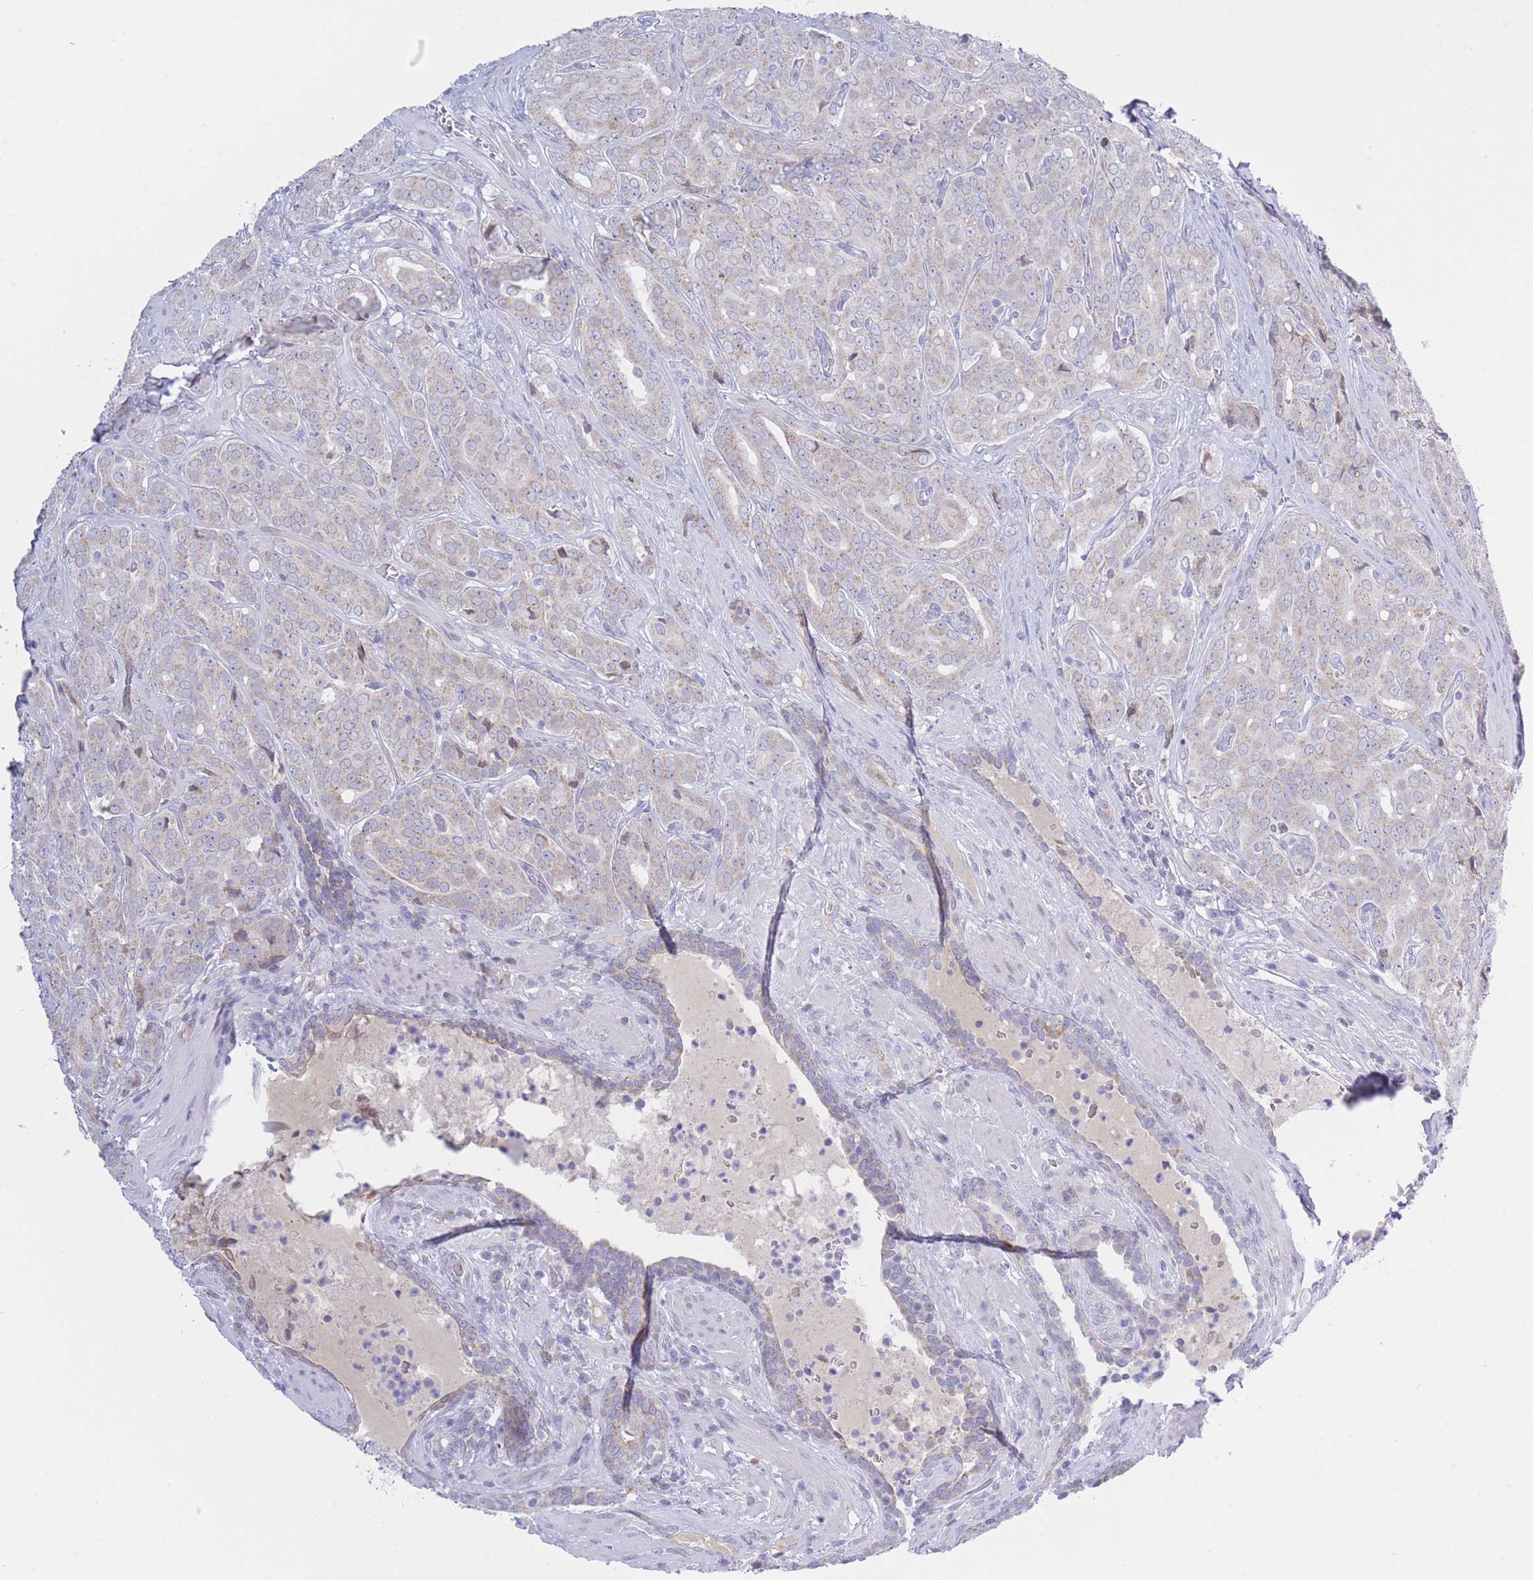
{"staining": {"intensity": "negative", "quantity": "none", "location": "none"}, "tissue": "prostate cancer", "cell_type": "Tumor cells", "image_type": "cancer", "snomed": [{"axis": "morphology", "description": "Adenocarcinoma, High grade"}, {"axis": "topography", "description": "Prostate"}], "caption": "High power microscopy histopathology image of an immunohistochemistry (IHC) micrograph of prostate cancer (high-grade adenocarcinoma), revealing no significant positivity in tumor cells.", "gene": "NANP", "patient": {"sex": "male", "age": 68}}